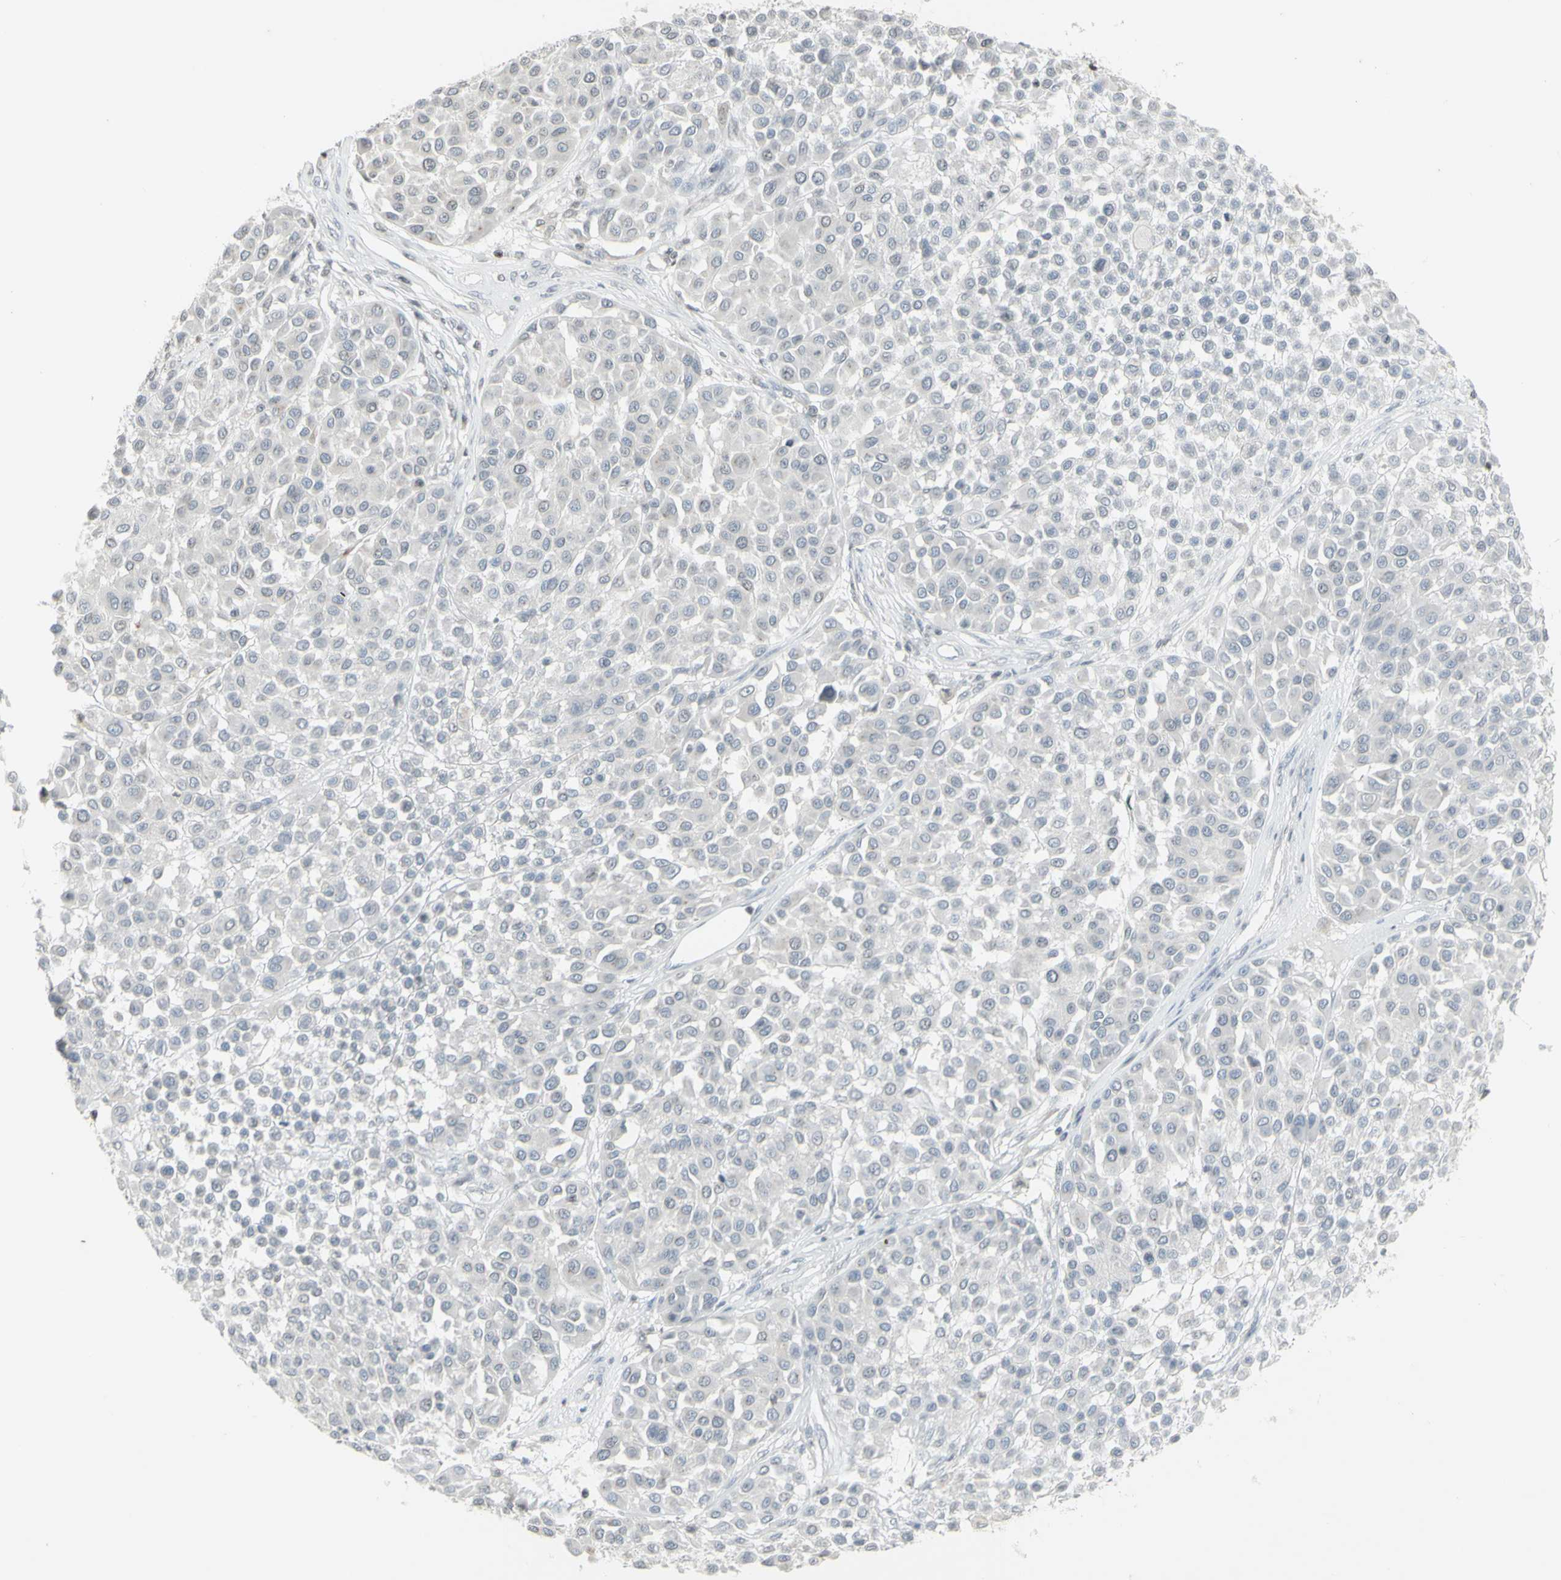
{"staining": {"intensity": "negative", "quantity": "none", "location": "none"}, "tissue": "melanoma", "cell_type": "Tumor cells", "image_type": "cancer", "snomed": [{"axis": "morphology", "description": "Malignant melanoma, Metastatic site"}, {"axis": "topography", "description": "Soft tissue"}], "caption": "Tumor cells are negative for brown protein staining in malignant melanoma (metastatic site). Nuclei are stained in blue.", "gene": "MUC5AC", "patient": {"sex": "male", "age": 41}}